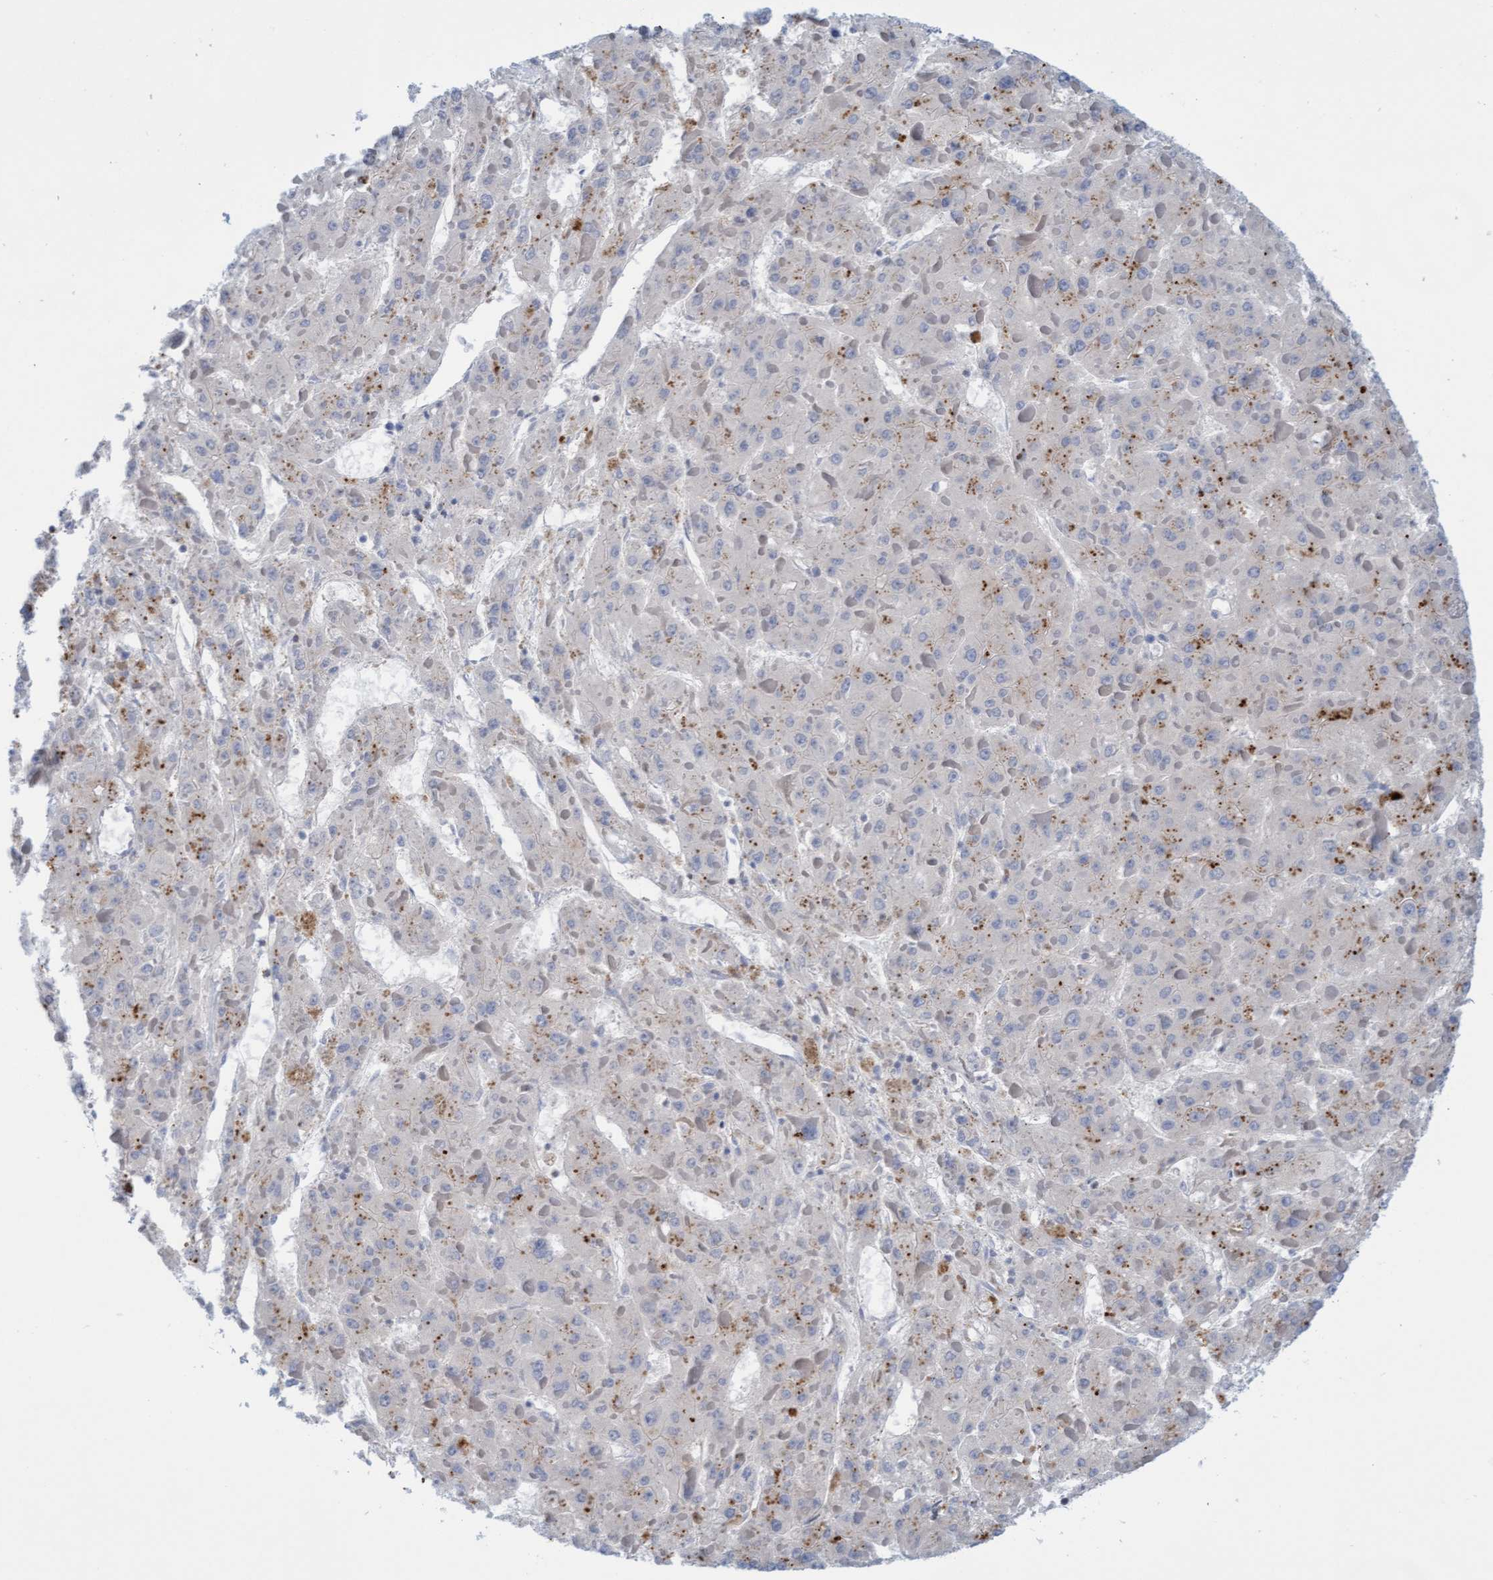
{"staining": {"intensity": "moderate", "quantity": "<25%", "location": "cytoplasmic/membranous"}, "tissue": "liver cancer", "cell_type": "Tumor cells", "image_type": "cancer", "snomed": [{"axis": "morphology", "description": "Carcinoma, Hepatocellular, NOS"}, {"axis": "topography", "description": "Liver"}], "caption": "Immunohistochemistry of liver hepatocellular carcinoma exhibits low levels of moderate cytoplasmic/membranous positivity in approximately <25% of tumor cells. The staining was performed using DAB to visualize the protein expression in brown, while the nuclei were stained in blue with hematoxylin (Magnification: 20x).", "gene": "SGSH", "patient": {"sex": "female", "age": 73}}